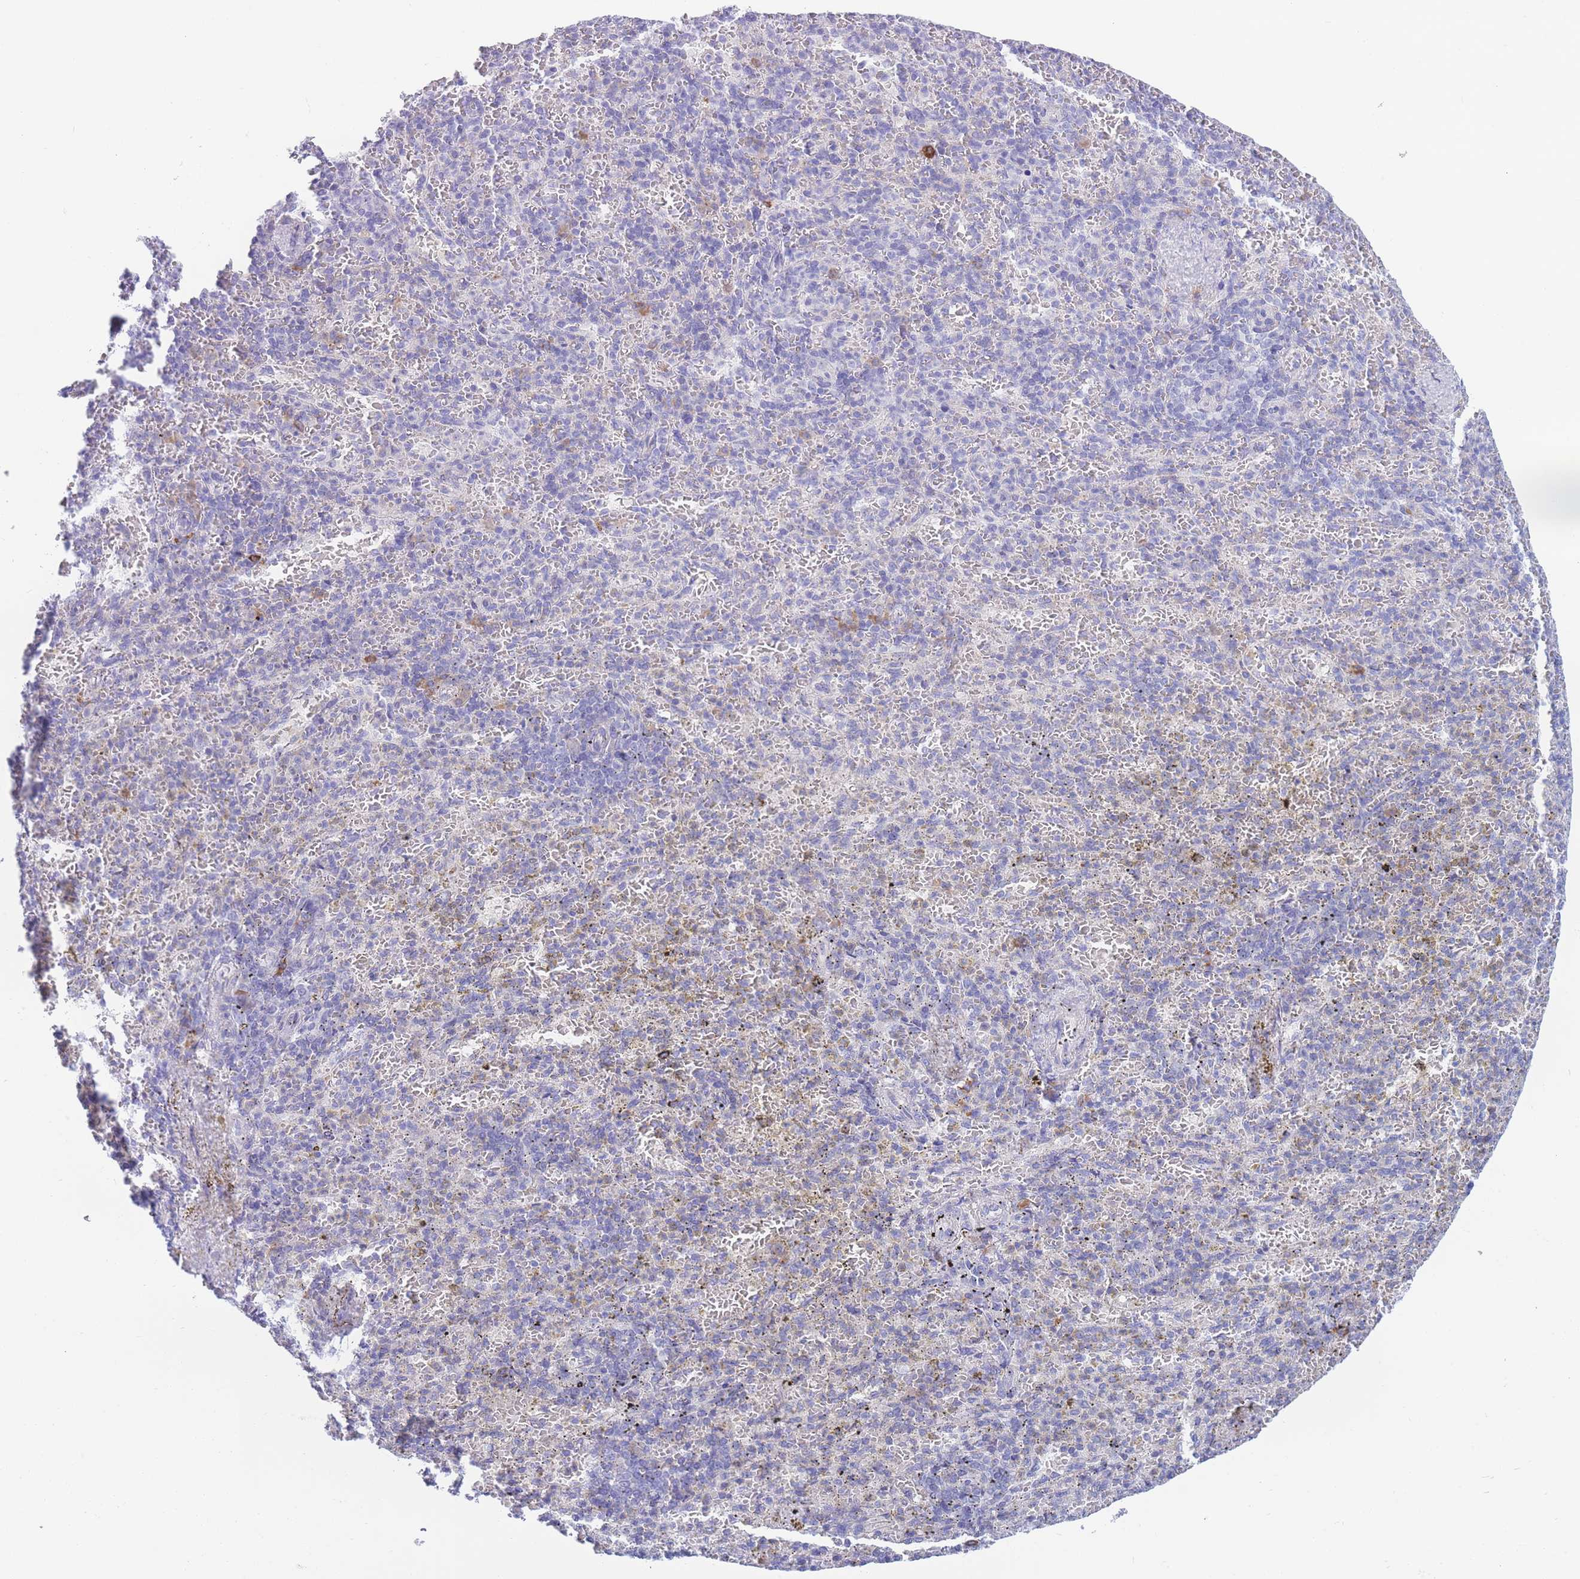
{"staining": {"intensity": "negative", "quantity": "none", "location": "none"}, "tissue": "spleen", "cell_type": "Cells in red pulp", "image_type": "normal", "snomed": [{"axis": "morphology", "description": "Normal tissue, NOS"}, {"axis": "topography", "description": "Spleen"}], "caption": "This is a photomicrograph of immunohistochemistry (IHC) staining of benign spleen, which shows no positivity in cells in red pulp. (DAB (3,3'-diaminobenzidine) immunohistochemistry (IHC), high magnification).", "gene": "XKR8", "patient": {"sex": "female", "age": 74}}